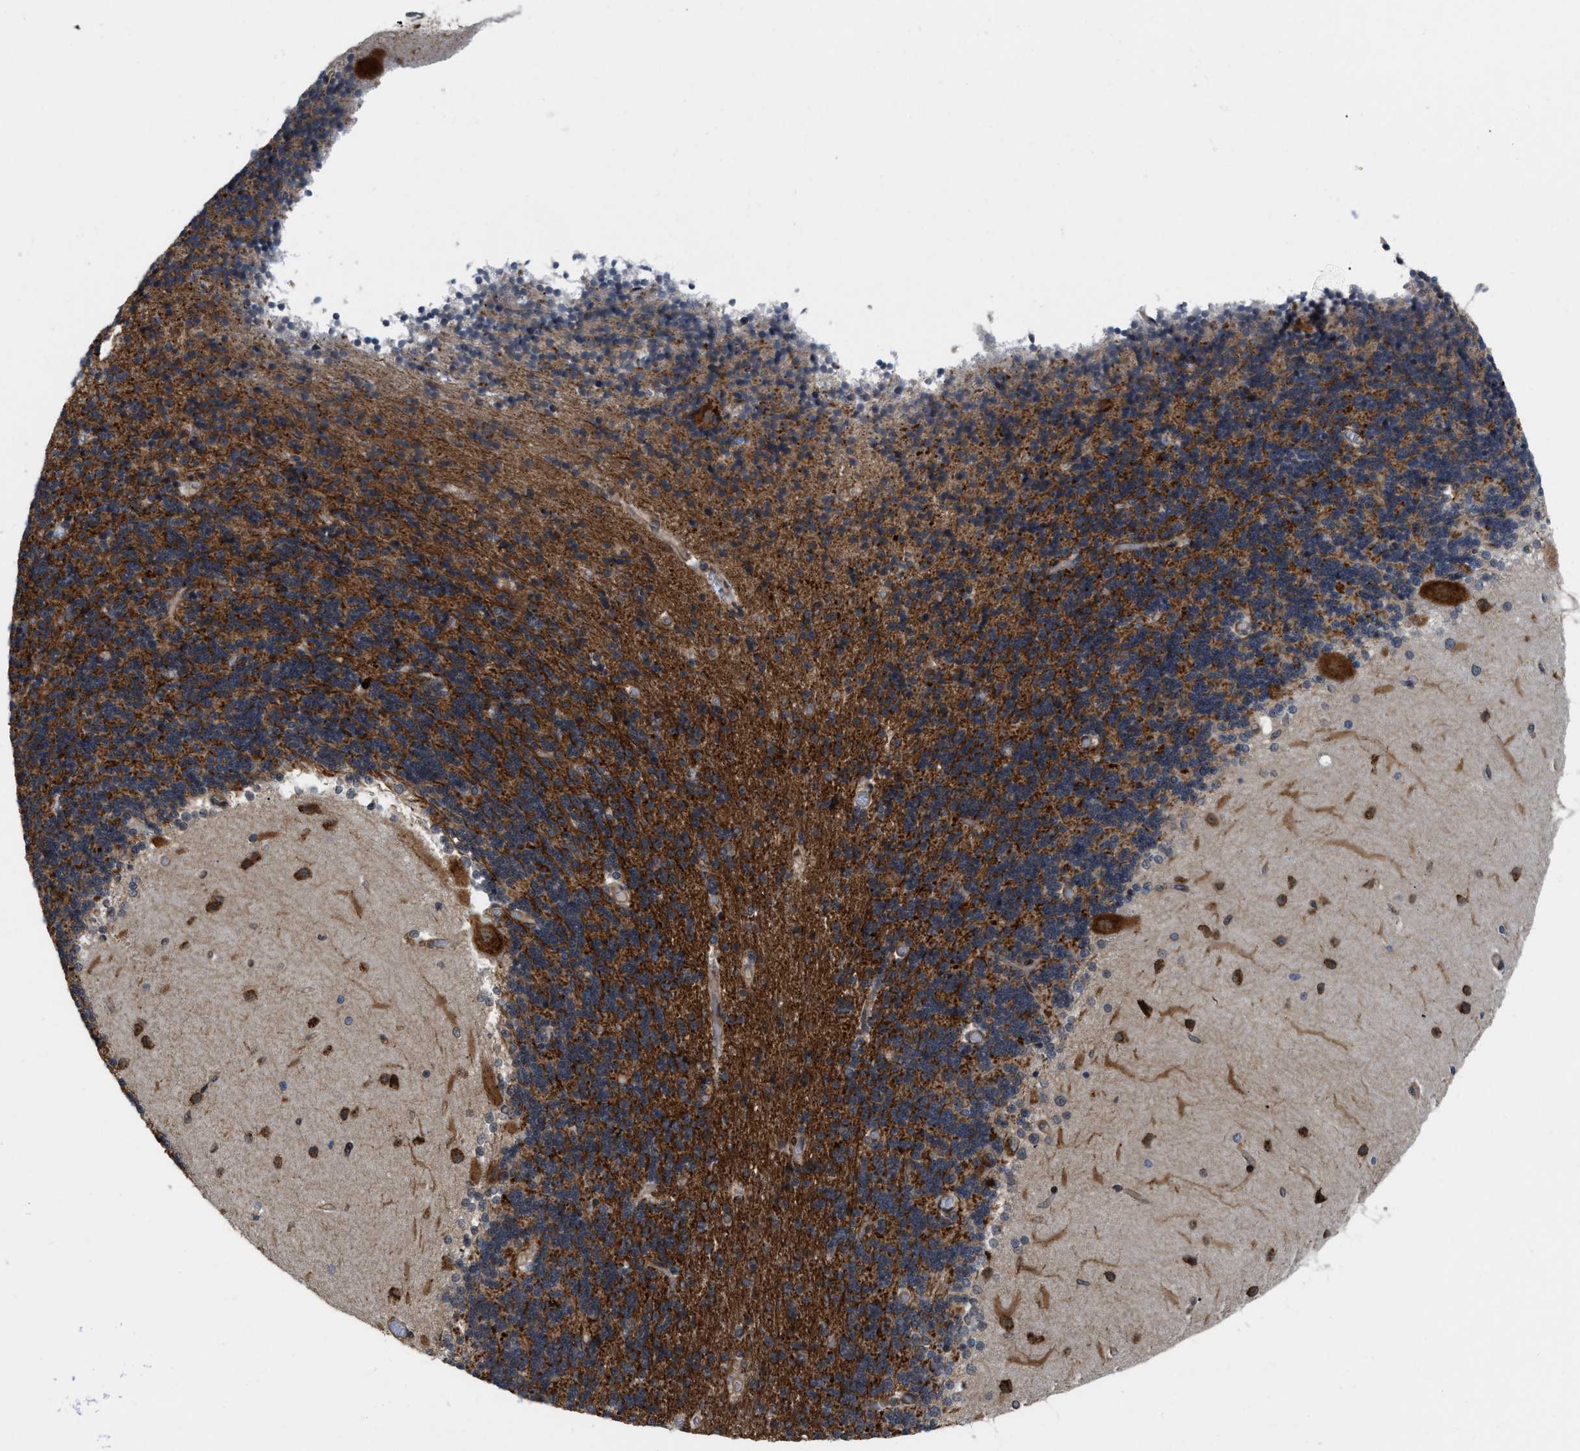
{"staining": {"intensity": "strong", "quantity": "25%-75%", "location": "cytoplasmic/membranous"}, "tissue": "cerebellum", "cell_type": "Cells in granular layer", "image_type": "normal", "snomed": [{"axis": "morphology", "description": "Normal tissue, NOS"}, {"axis": "topography", "description": "Cerebellum"}], "caption": "Immunohistochemical staining of benign human cerebellum shows strong cytoplasmic/membranous protein expression in approximately 25%-75% of cells in granular layer. (DAB = brown stain, brightfield microscopy at high magnification).", "gene": "IQCE", "patient": {"sex": "female", "age": 54}}